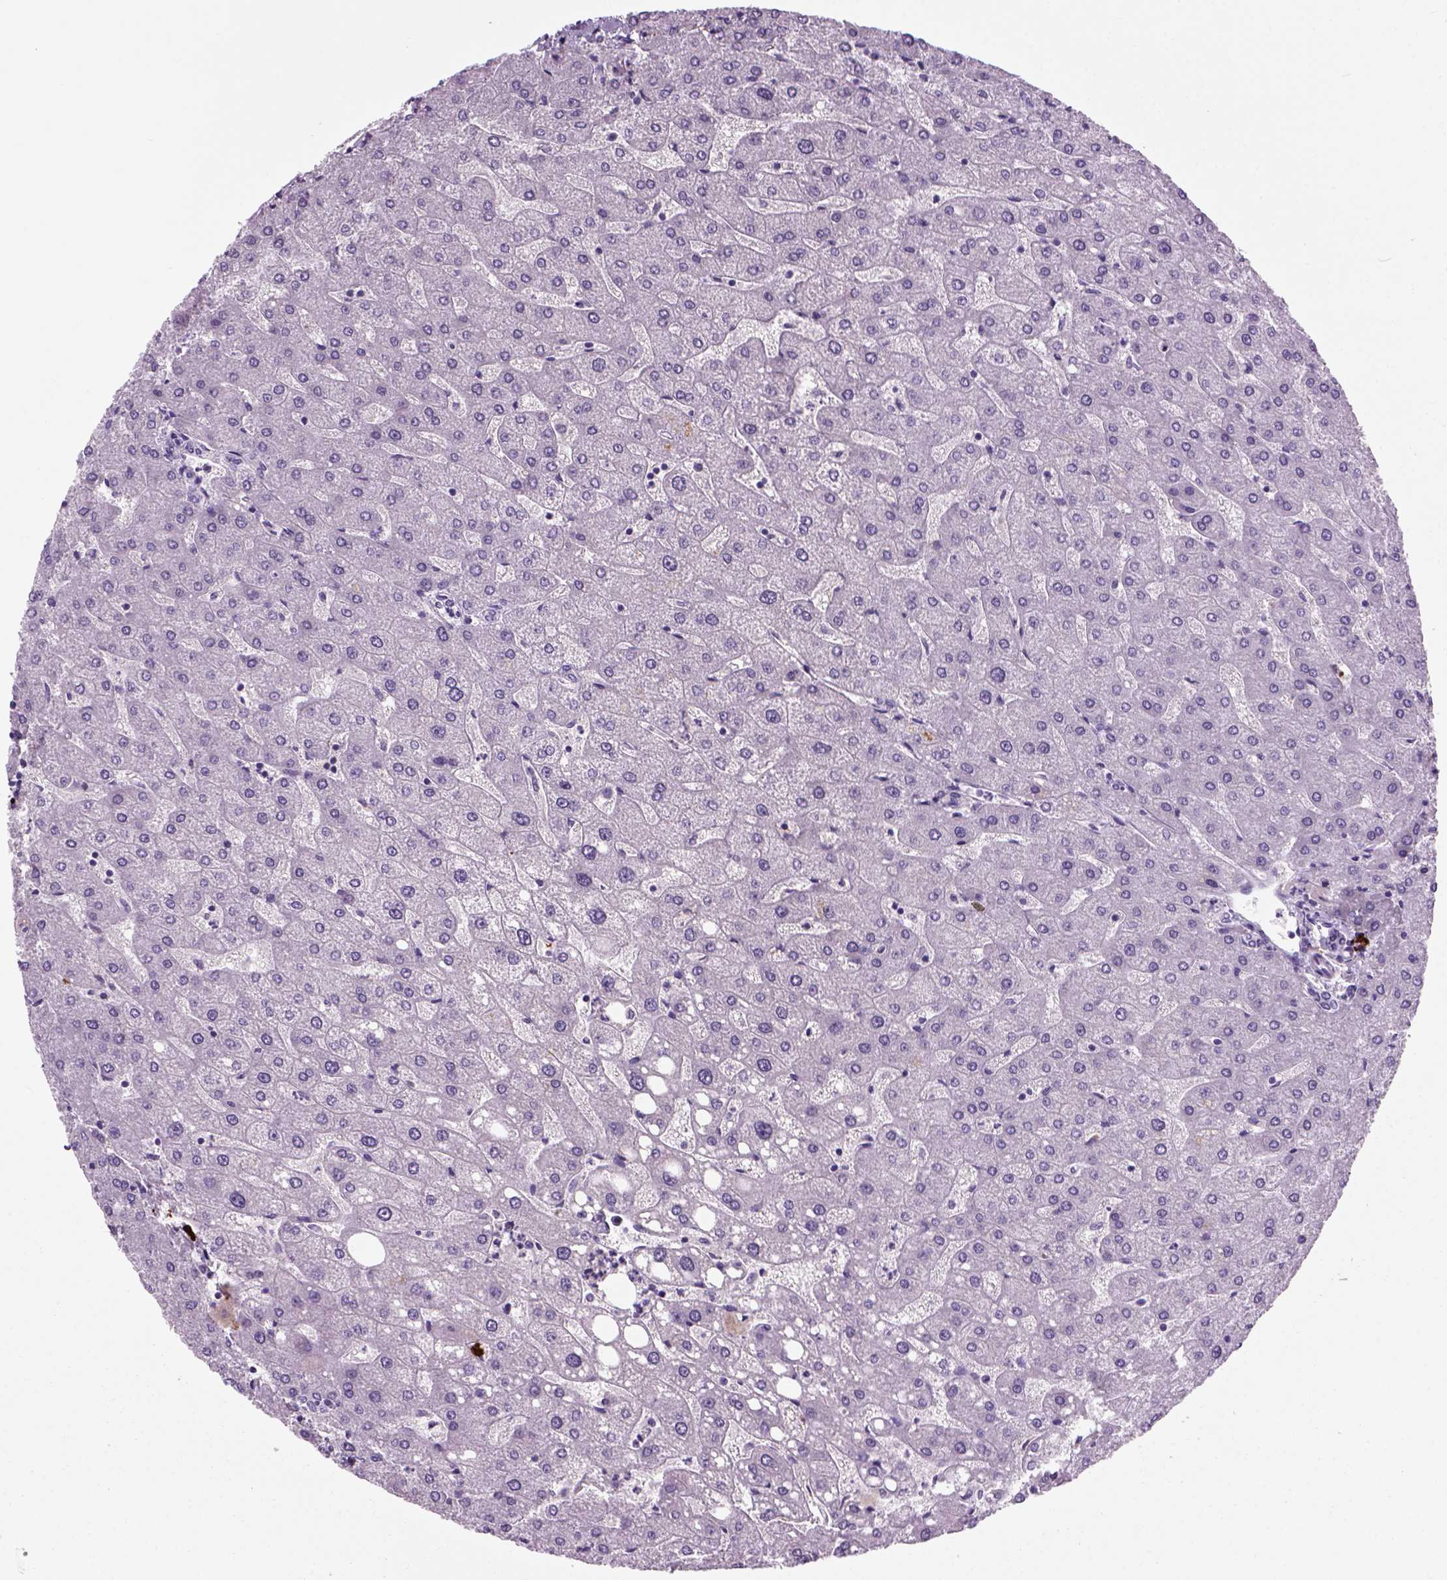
{"staining": {"intensity": "negative", "quantity": "none", "location": "none"}, "tissue": "liver", "cell_type": "Cholangiocytes", "image_type": "normal", "snomed": [{"axis": "morphology", "description": "Normal tissue, NOS"}, {"axis": "topography", "description": "Liver"}], "caption": "Histopathology image shows no protein staining in cholangiocytes of benign liver. The staining was performed using DAB to visualize the protein expression in brown, while the nuclei were stained in blue with hematoxylin (Magnification: 20x).", "gene": "MZB1", "patient": {"sex": "male", "age": 67}}